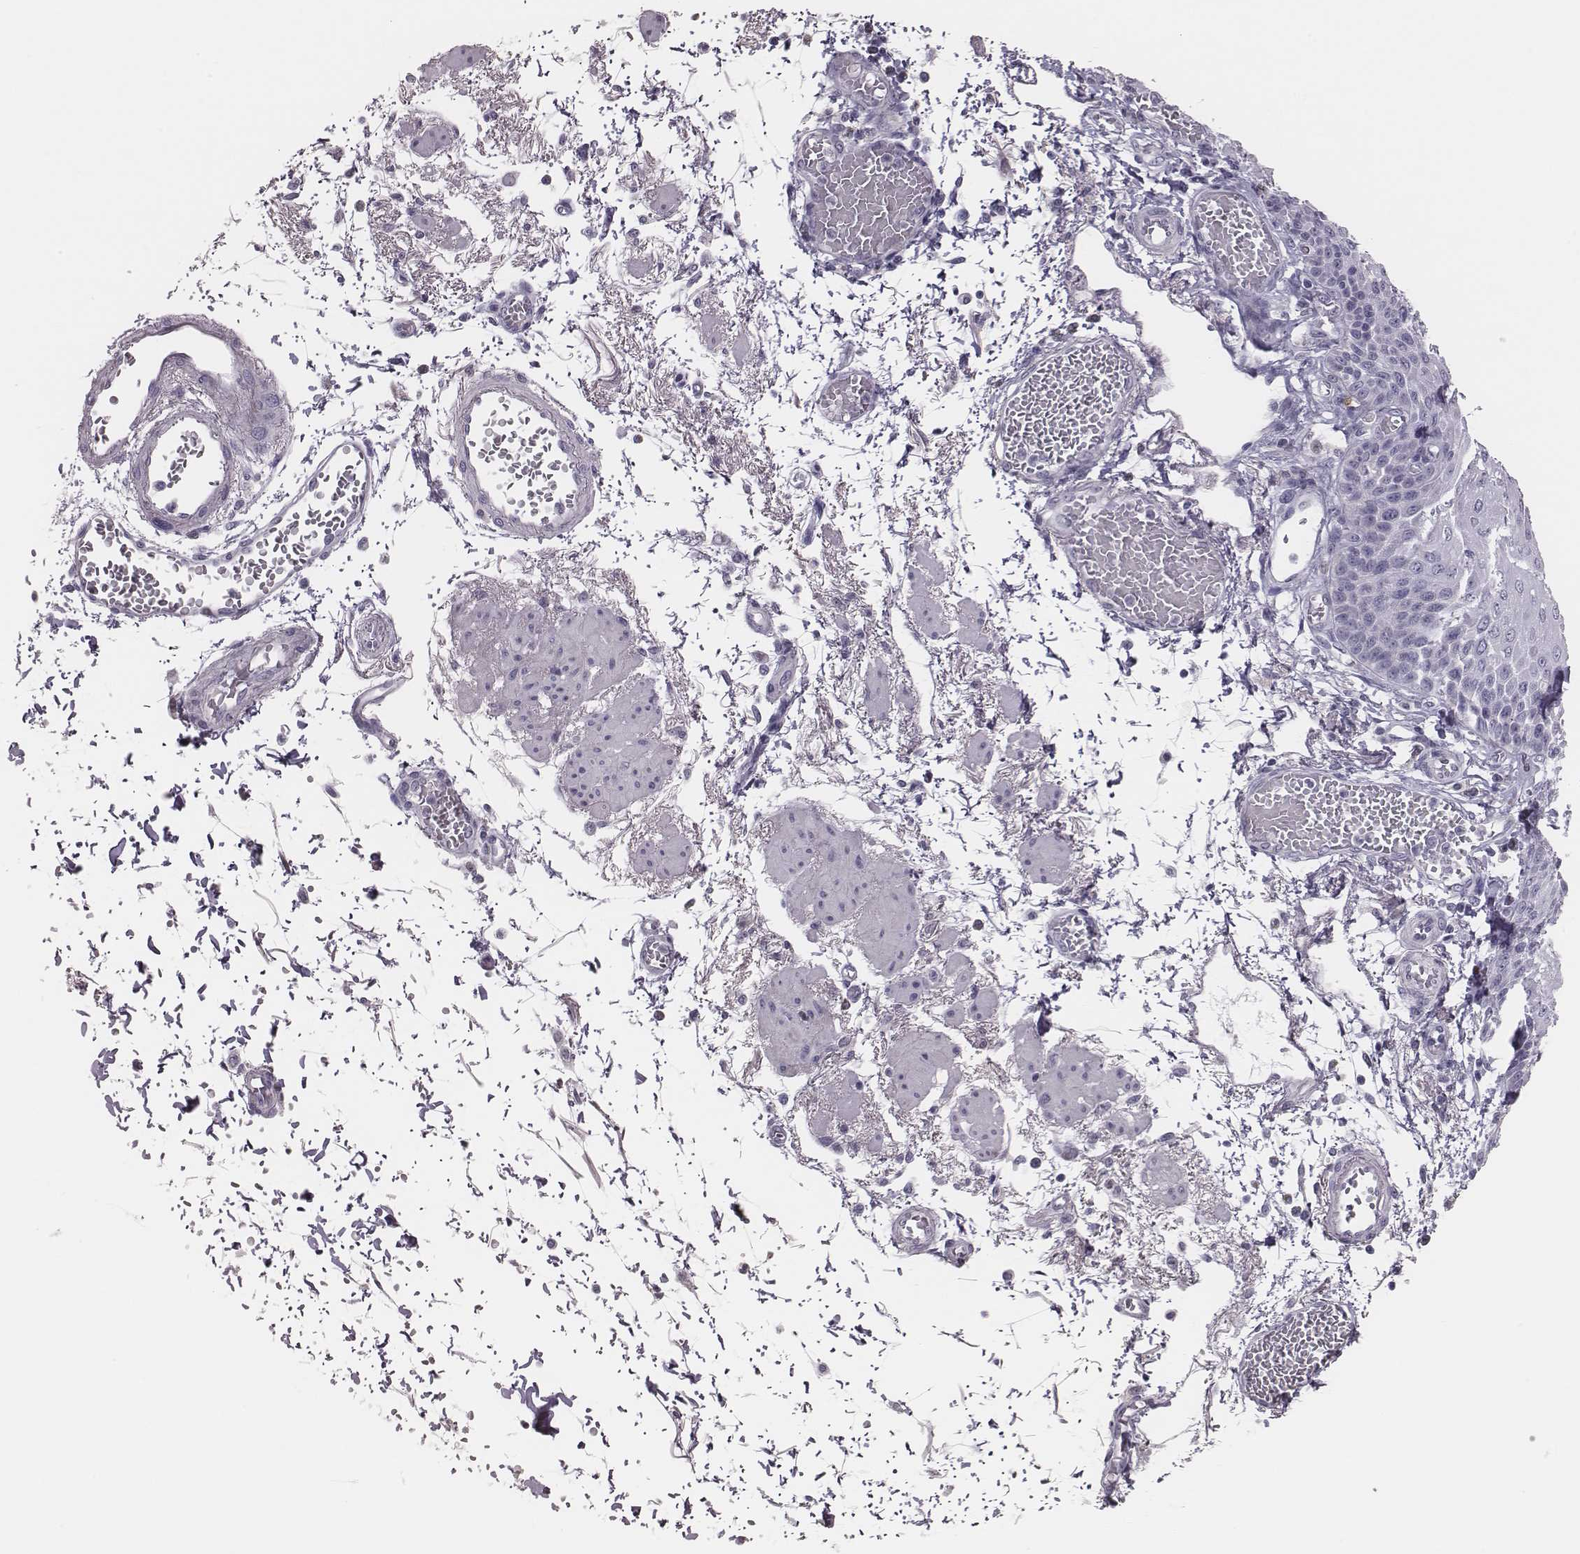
{"staining": {"intensity": "negative", "quantity": "none", "location": "none"}, "tissue": "esophagus", "cell_type": "Squamous epithelial cells", "image_type": "normal", "snomed": [{"axis": "morphology", "description": "Normal tissue, NOS"}, {"axis": "morphology", "description": "Adenocarcinoma, NOS"}, {"axis": "topography", "description": "Esophagus"}], "caption": "Squamous epithelial cells are negative for brown protein staining in normal esophagus. Nuclei are stained in blue.", "gene": "ADGRF4", "patient": {"sex": "male", "age": 81}}